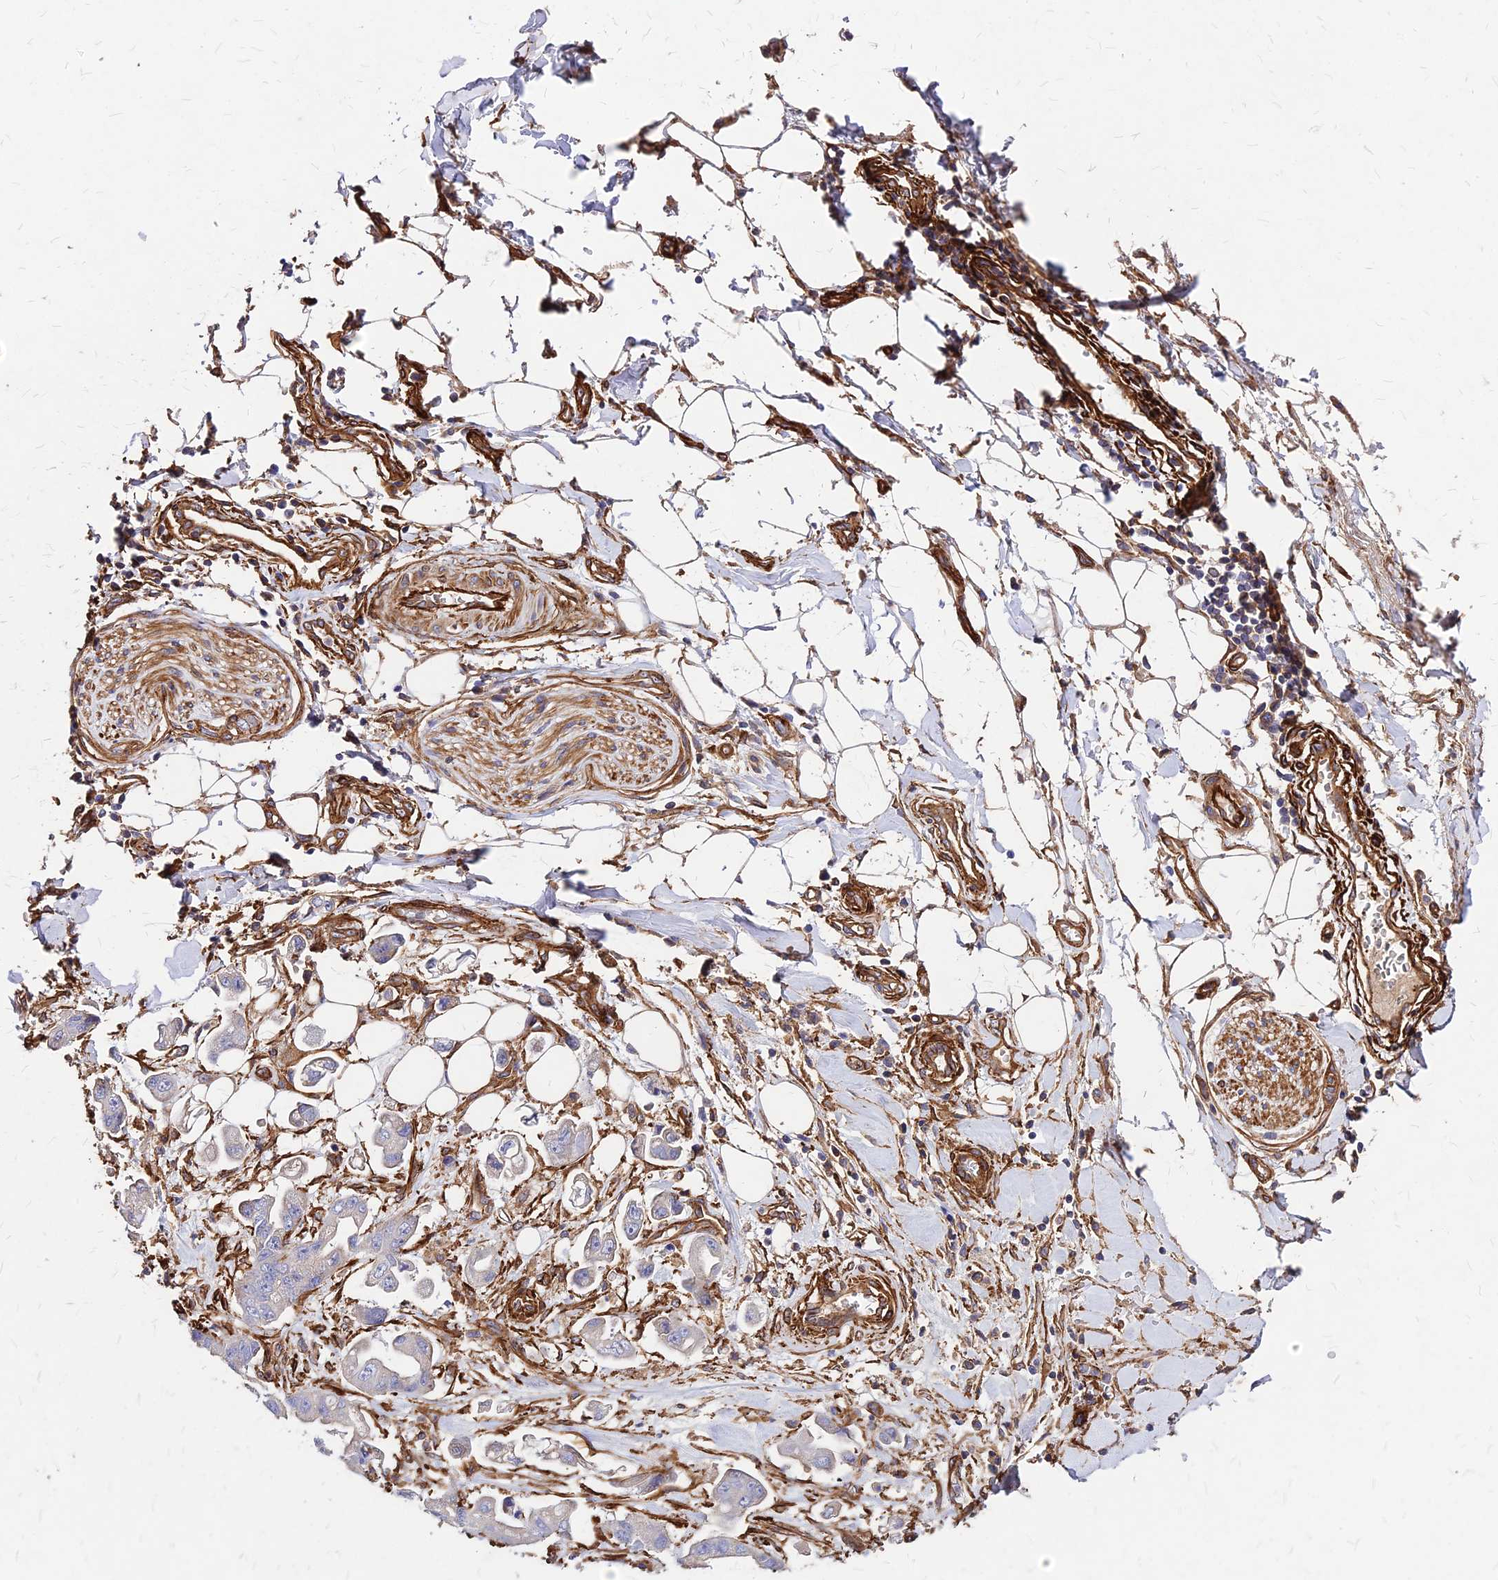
{"staining": {"intensity": "negative", "quantity": "none", "location": "none"}, "tissue": "stomach cancer", "cell_type": "Tumor cells", "image_type": "cancer", "snomed": [{"axis": "morphology", "description": "Adenocarcinoma, NOS"}, {"axis": "topography", "description": "Stomach"}], "caption": "IHC of human adenocarcinoma (stomach) exhibits no expression in tumor cells.", "gene": "EFCC1", "patient": {"sex": "male", "age": 62}}